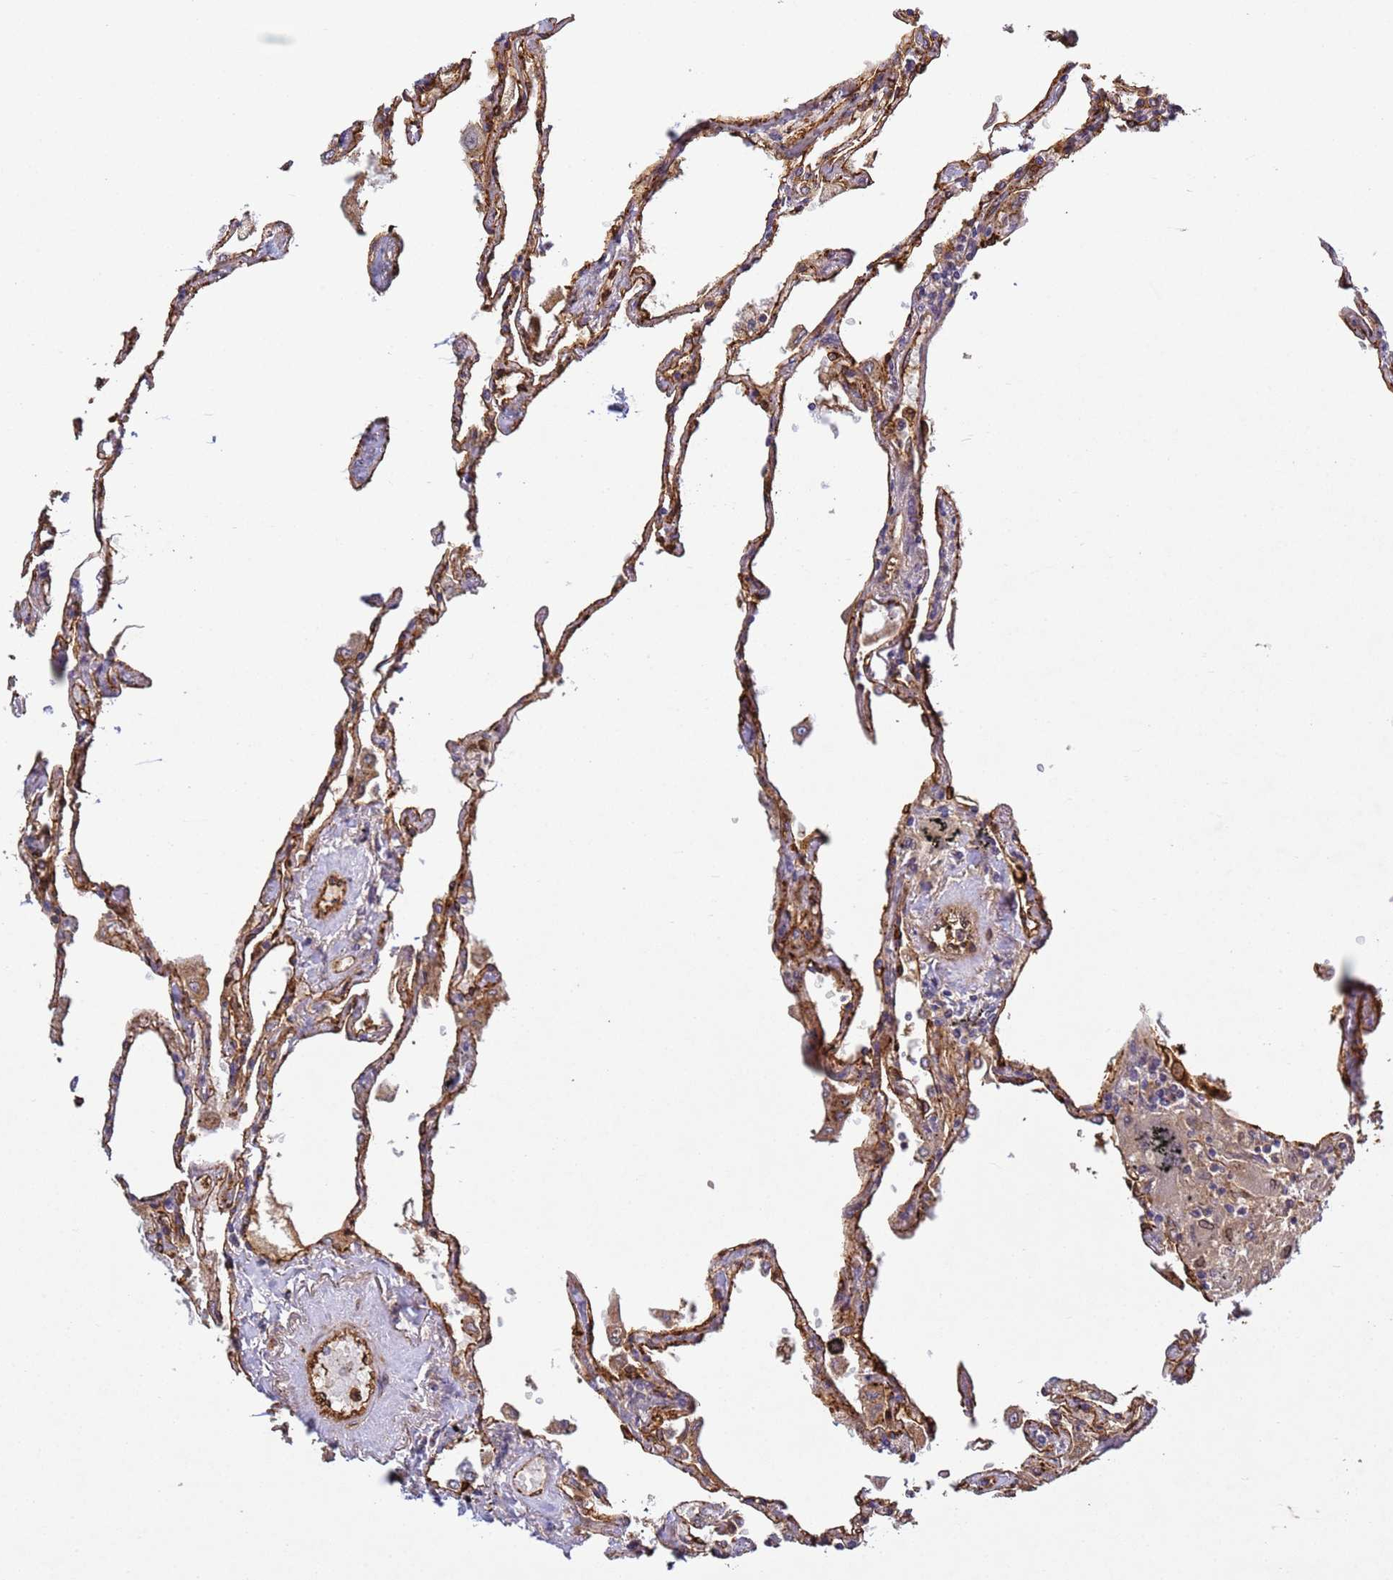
{"staining": {"intensity": "strong", "quantity": ">75%", "location": "cytoplasmic/membranous"}, "tissue": "lung", "cell_type": "Alveolar cells", "image_type": "normal", "snomed": [{"axis": "morphology", "description": "Normal tissue, NOS"}, {"axis": "topography", "description": "Lung"}], "caption": "Immunohistochemistry of unremarkable lung reveals high levels of strong cytoplasmic/membranous staining in approximately >75% of alveolar cells.", "gene": "C8orf34", "patient": {"sex": "female", "age": 67}}